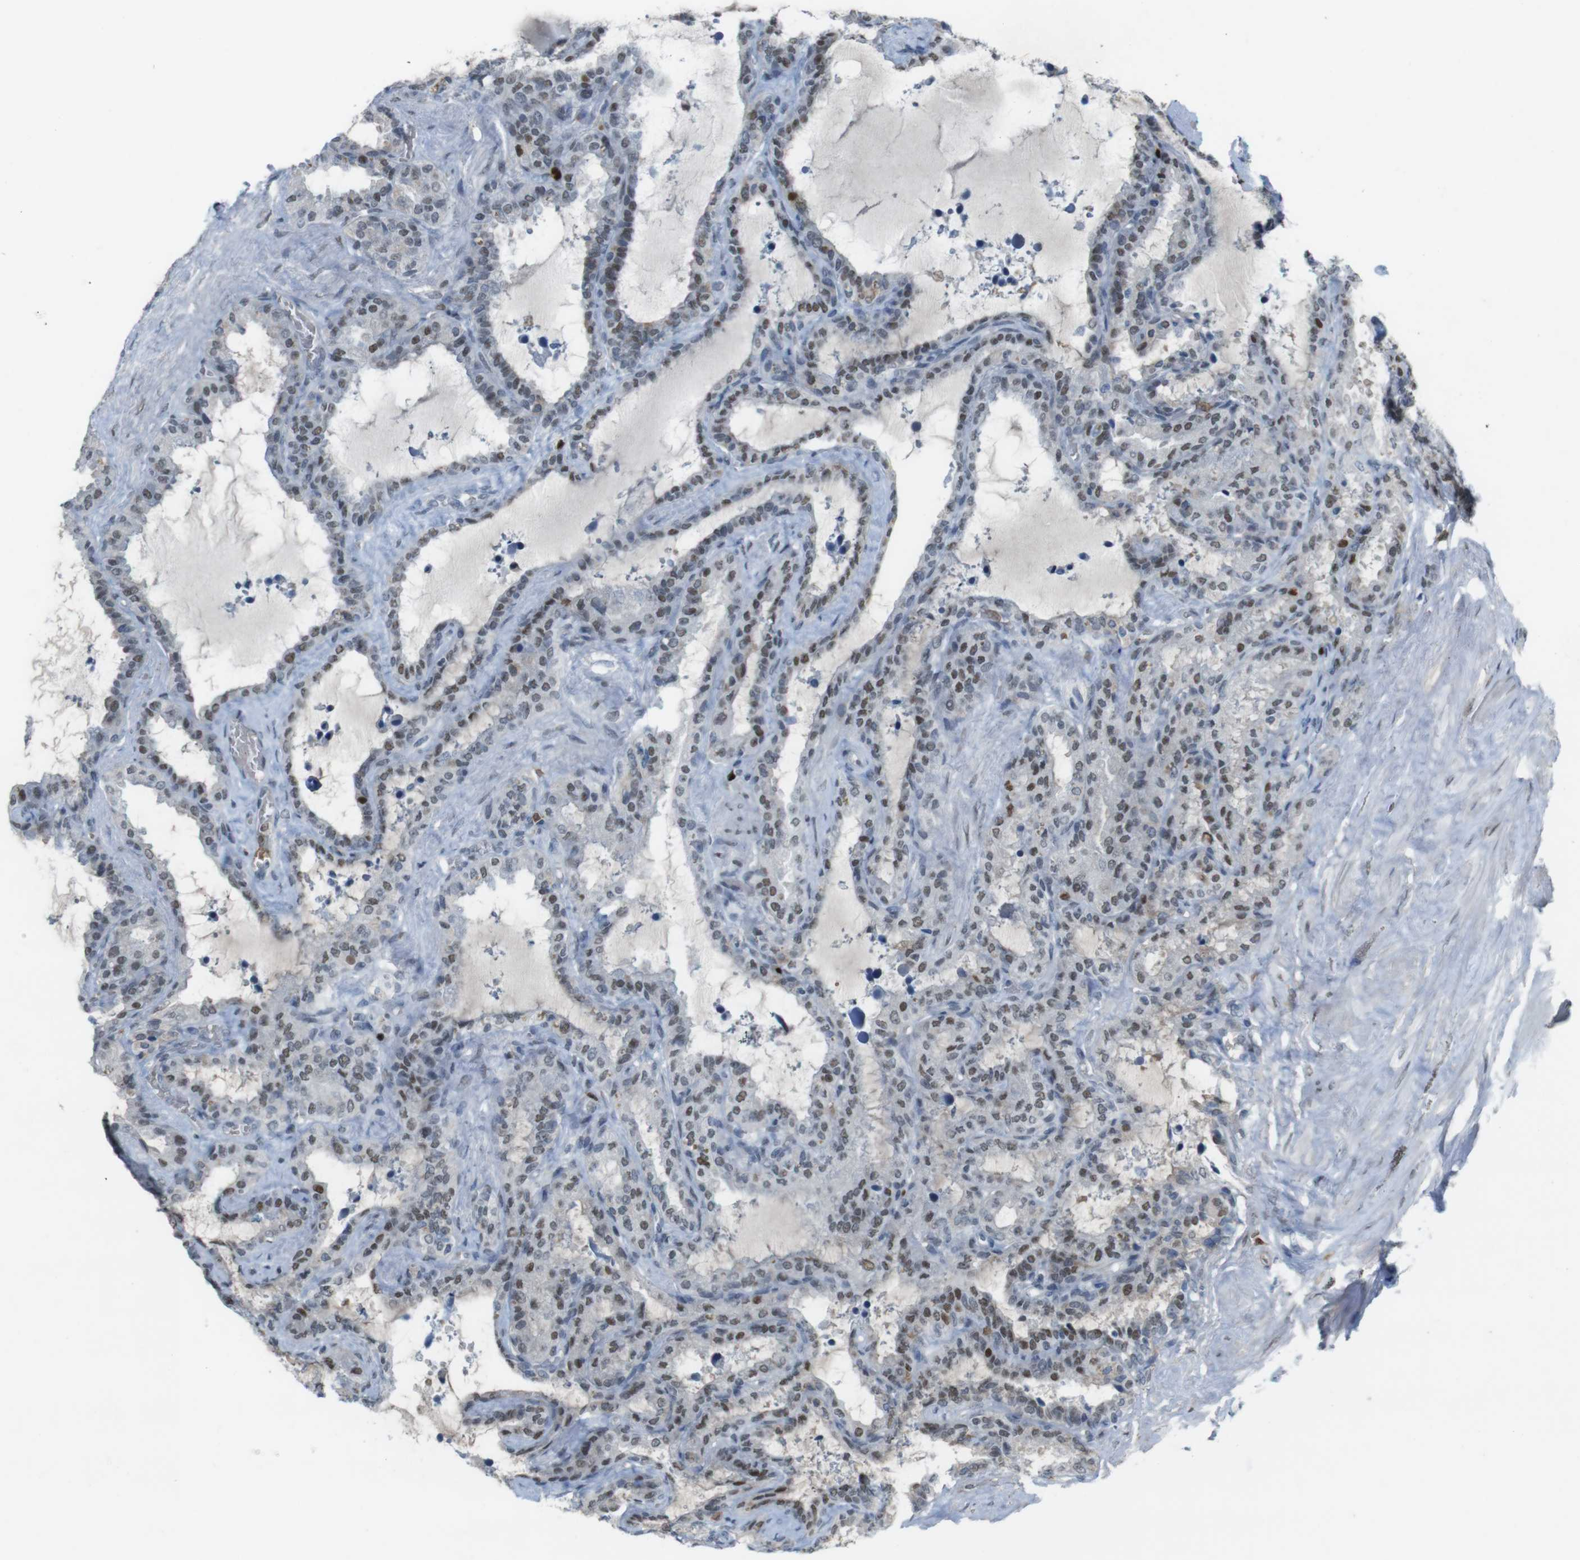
{"staining": {"intensity": "moderate", "quantity": ">75%", "location": "nuclear"}, "tissue": "seminal vesicle", "cell_type": "Glandular cells", "image_type": "normal", "snomed": [{"axis": "morphology", "description": "Normal tissue, NOS"}, {"axis": "topography", "description": "Seminal veicle"}], "caption": "Moderate nuclear positivity for a protein is identified in about >75% of glandular cells of unremarkable seminal vesicle using immunohistochemistry (IHC).", "gene": "SUB1", "patient": {"sex": "male", "age": 46}}